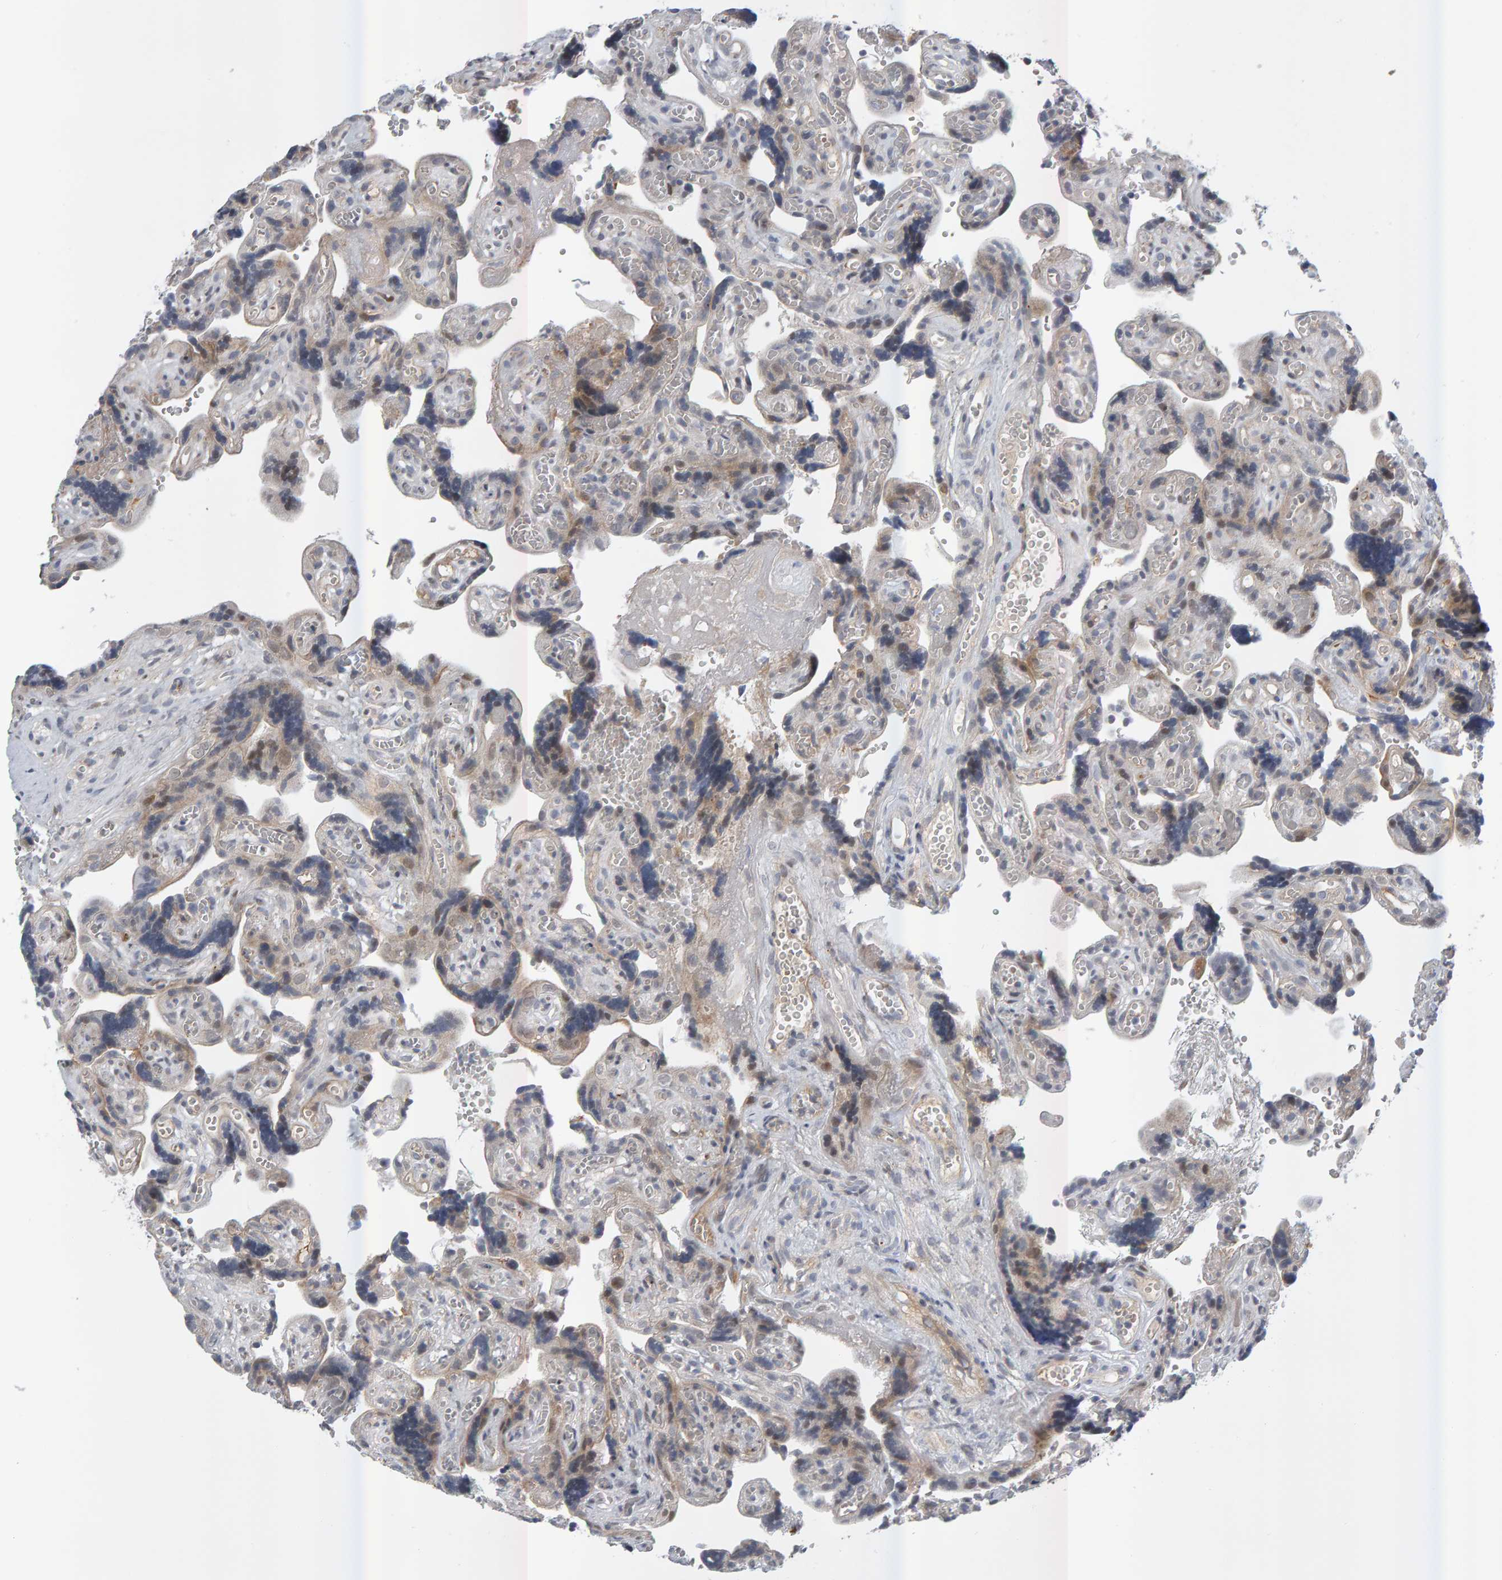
{"staining": {"intensity": "weak", "quantity": "25%-75%", "location": "cytoplasmic/membranous"}, "tissue": "placenta", "cell_type": "Decidual cells", "image_type": "normal", "snomed": [{"axis": "morphology", "description": "Normal tissue, NOS"}, {"axis": "topography", "description": "Placenta"}], "caption": "The histopathology image shows staining of benign placenta, revealing weak cytoplasmic/membranous protein expression (brown color) within decidual cells.", "gene": "ZNF160", "patient": {"sex": "female", "age": 30}}